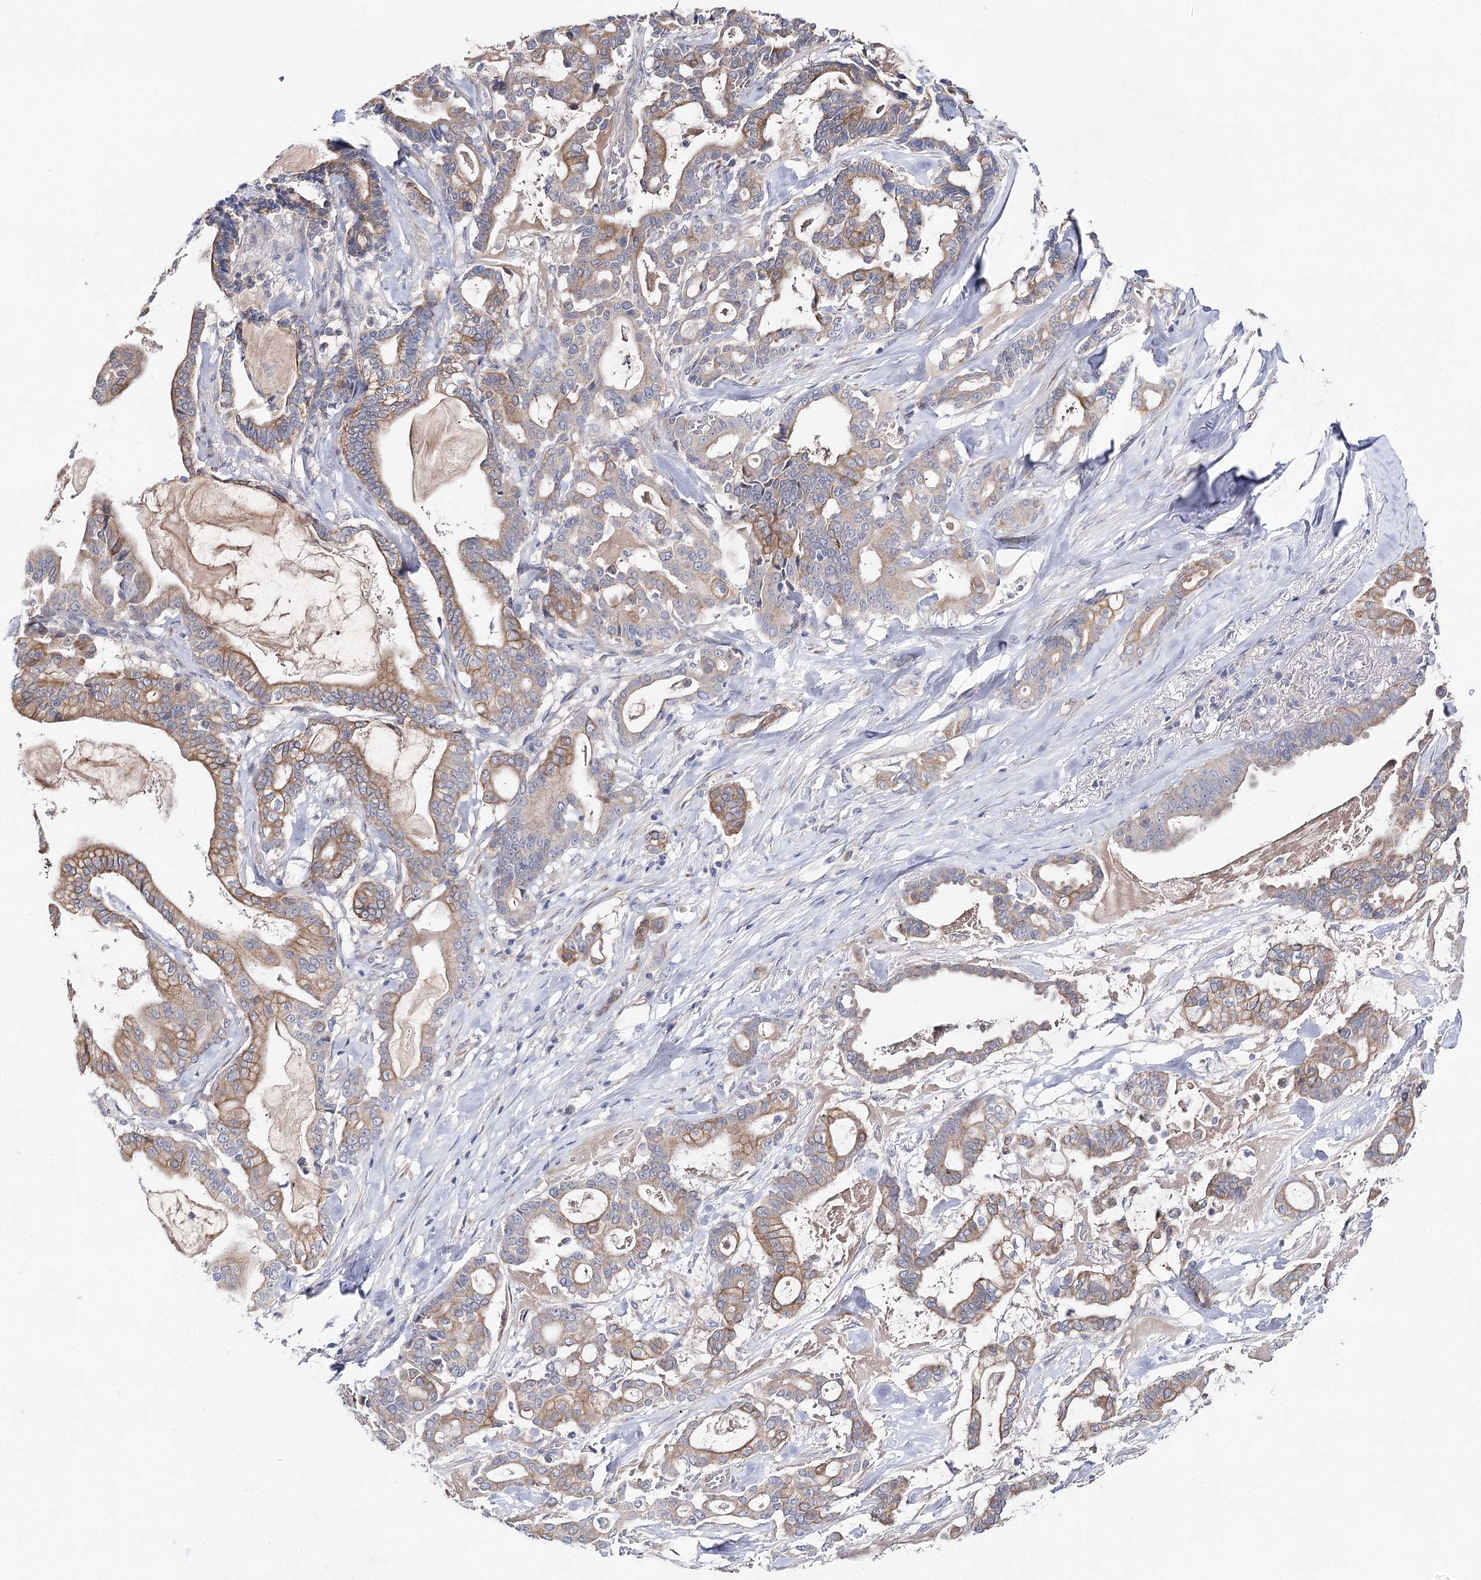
{"staining": {"intensity": "moderate", "quantity": ">75%", "location": "cytoplasmic/membranous"}, "tissue": "pancreatic cancer", "cell_type": "Tumor cells", "image_type": "cancer", "snomed": [{"axis": "morphology", "description": "Adenocarcinoma, NOS"}, {"axis": "topography", "description": "Pancreas"}], "caption": "About >75% of tumor cells in adenocarcinoma (pancreatic) demonstrate moderate cytoplasmic/membranous protein positivity as visualized by brown immunohistochemical staining.", "gene": "LRRC14B", "patient": {"sex": "male", "age": 63}}